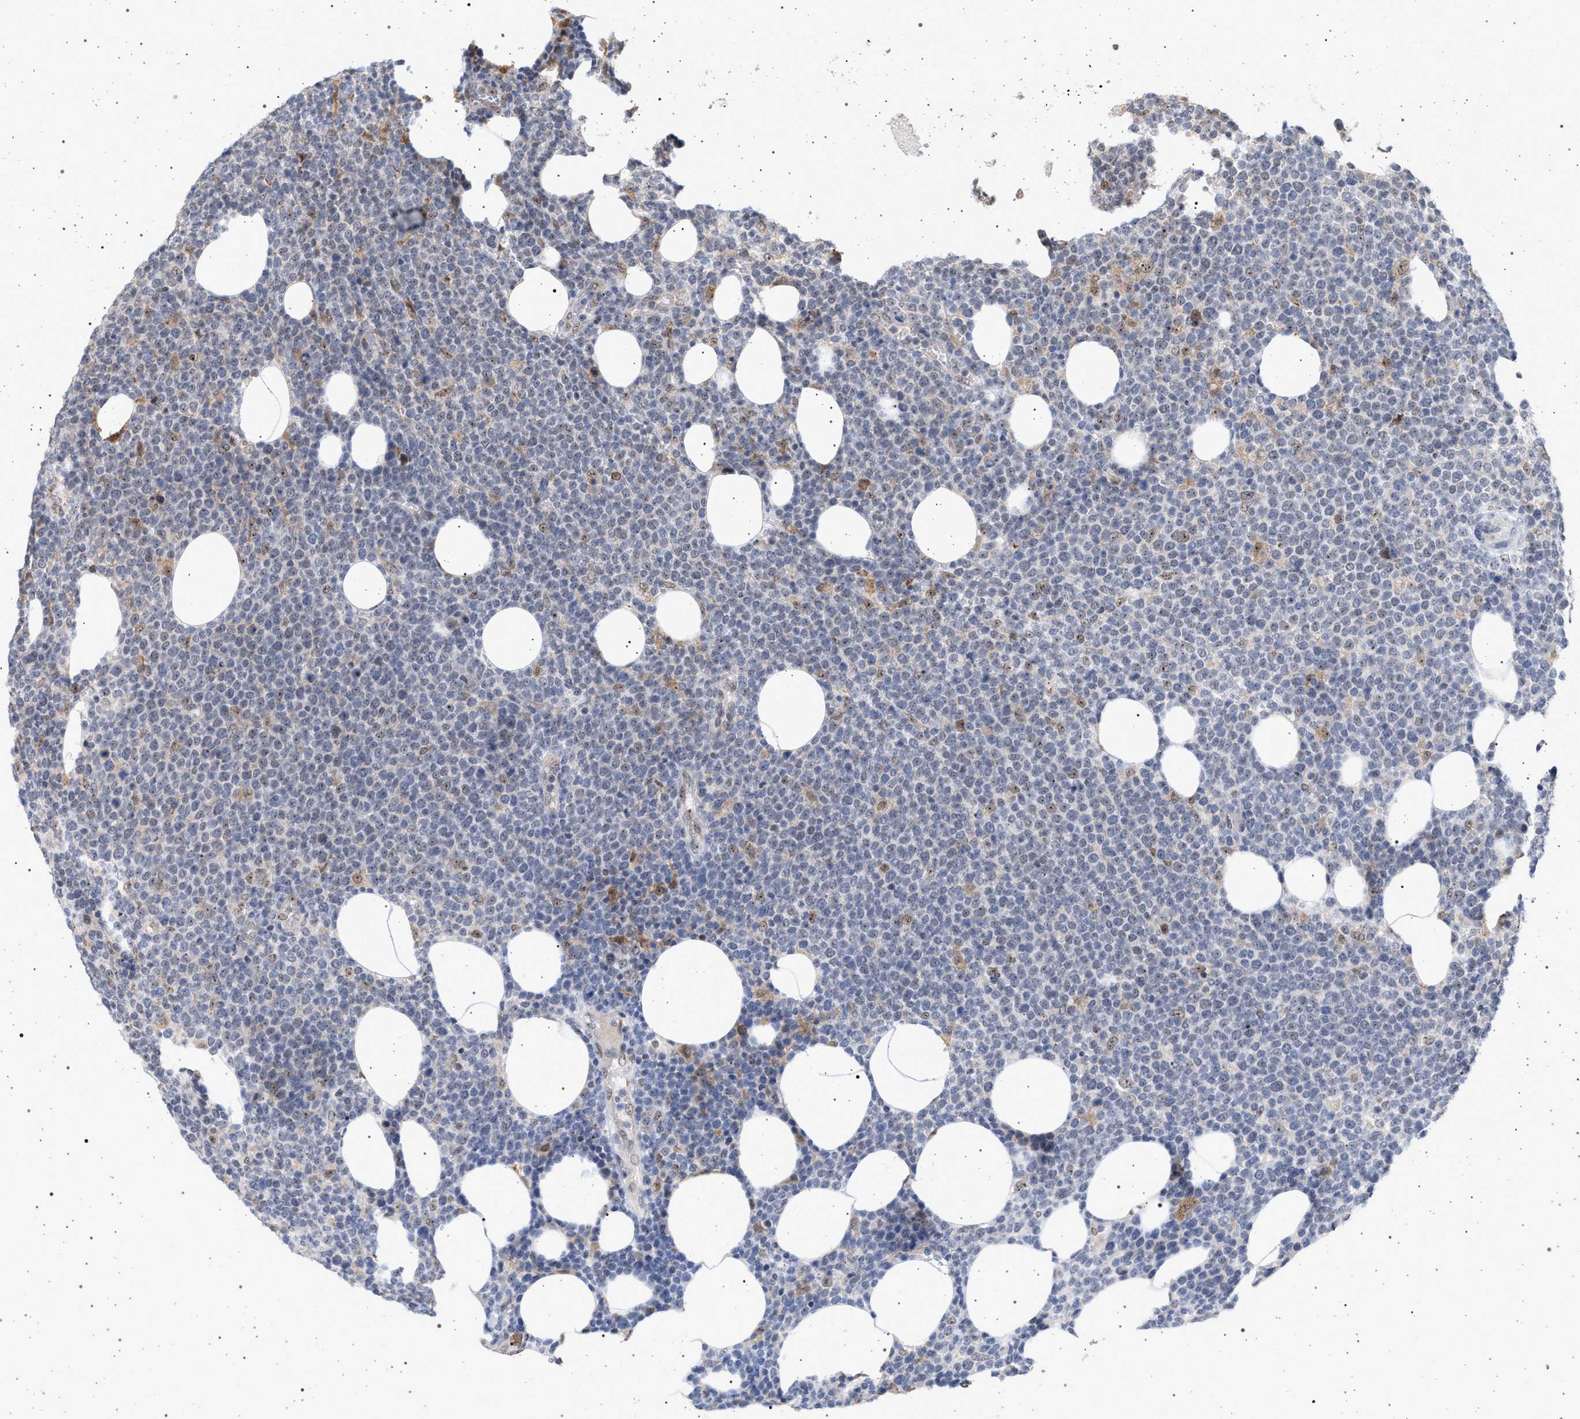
{"staining": {"intensity": "weak", "quantity": "<25%", "location": "nuclear"}, "tissue": "lymphoma", "cell_type": "Tumor cells", "image_type": "cancer", "snomed": [{"axis": "morphology", "description": "Malignant lymphoma, non-Hodgkin's type, High grade"}, {"axis": "topography", "description": "Lymph node"}], "caption": "An immunohistochemistry (IHC) image of lymphoma is shown. There is no staining in tumor cells of lymphoma.", "gene": "ELAC2", "patient": {"sex": "male", "age": 61}}